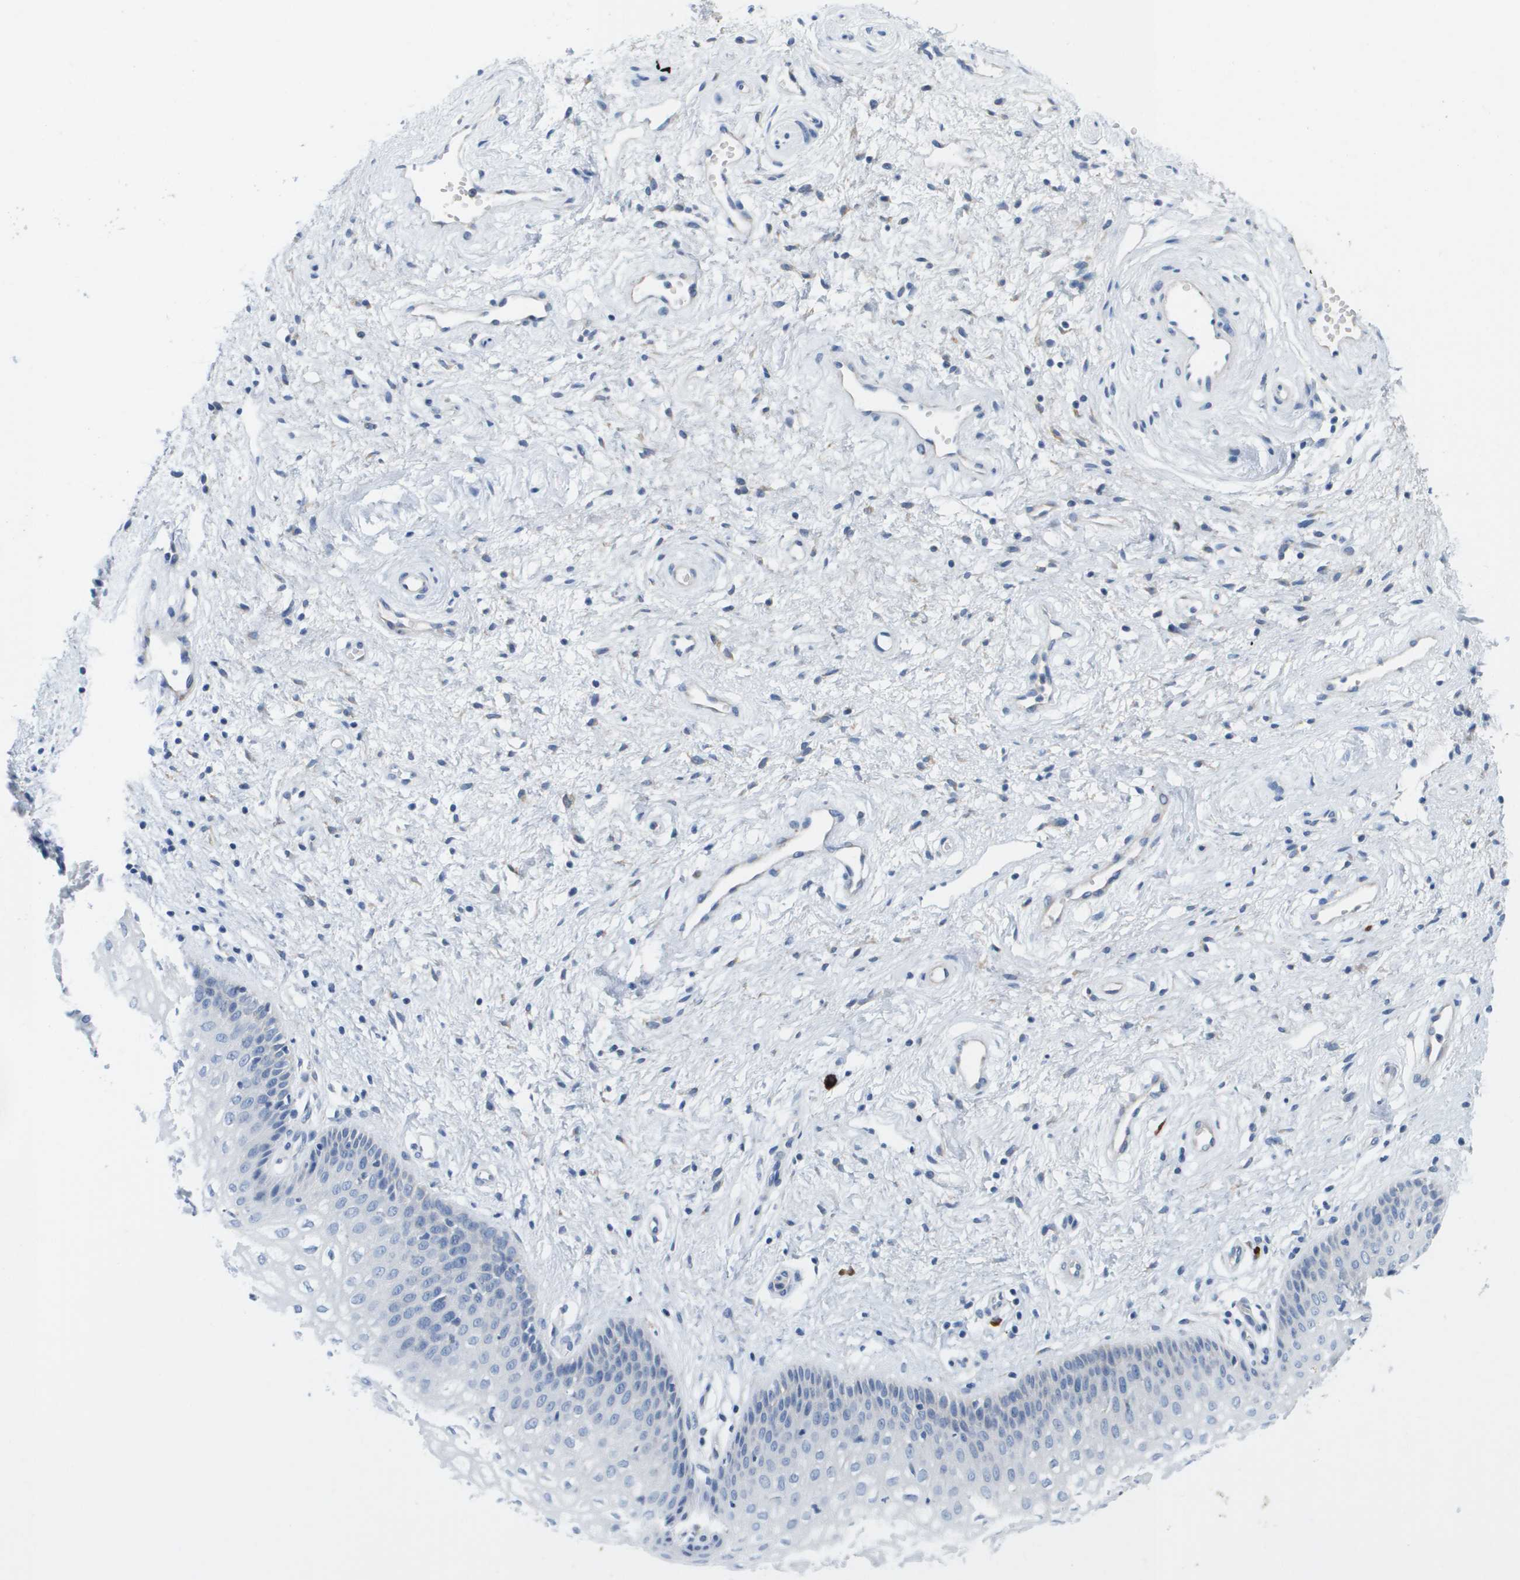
{"staining": {"intensity": "negative", "quantity": "none", "location": "none"}, "tissue": "vagina", "cell_type": "Squamous epithelial cells", "image_type": "normal", "snomed": [{"axis": "morphology", "description": "Normal tissue, NOS"}, {"axis": "topography", "description": "Vagina"}], "caption": "IHC of unremarkable vagina exhibits no positivity in squamous epithelial cells.", "gene": "CD3G", "patient": {"sex": "female", "age": 34}}